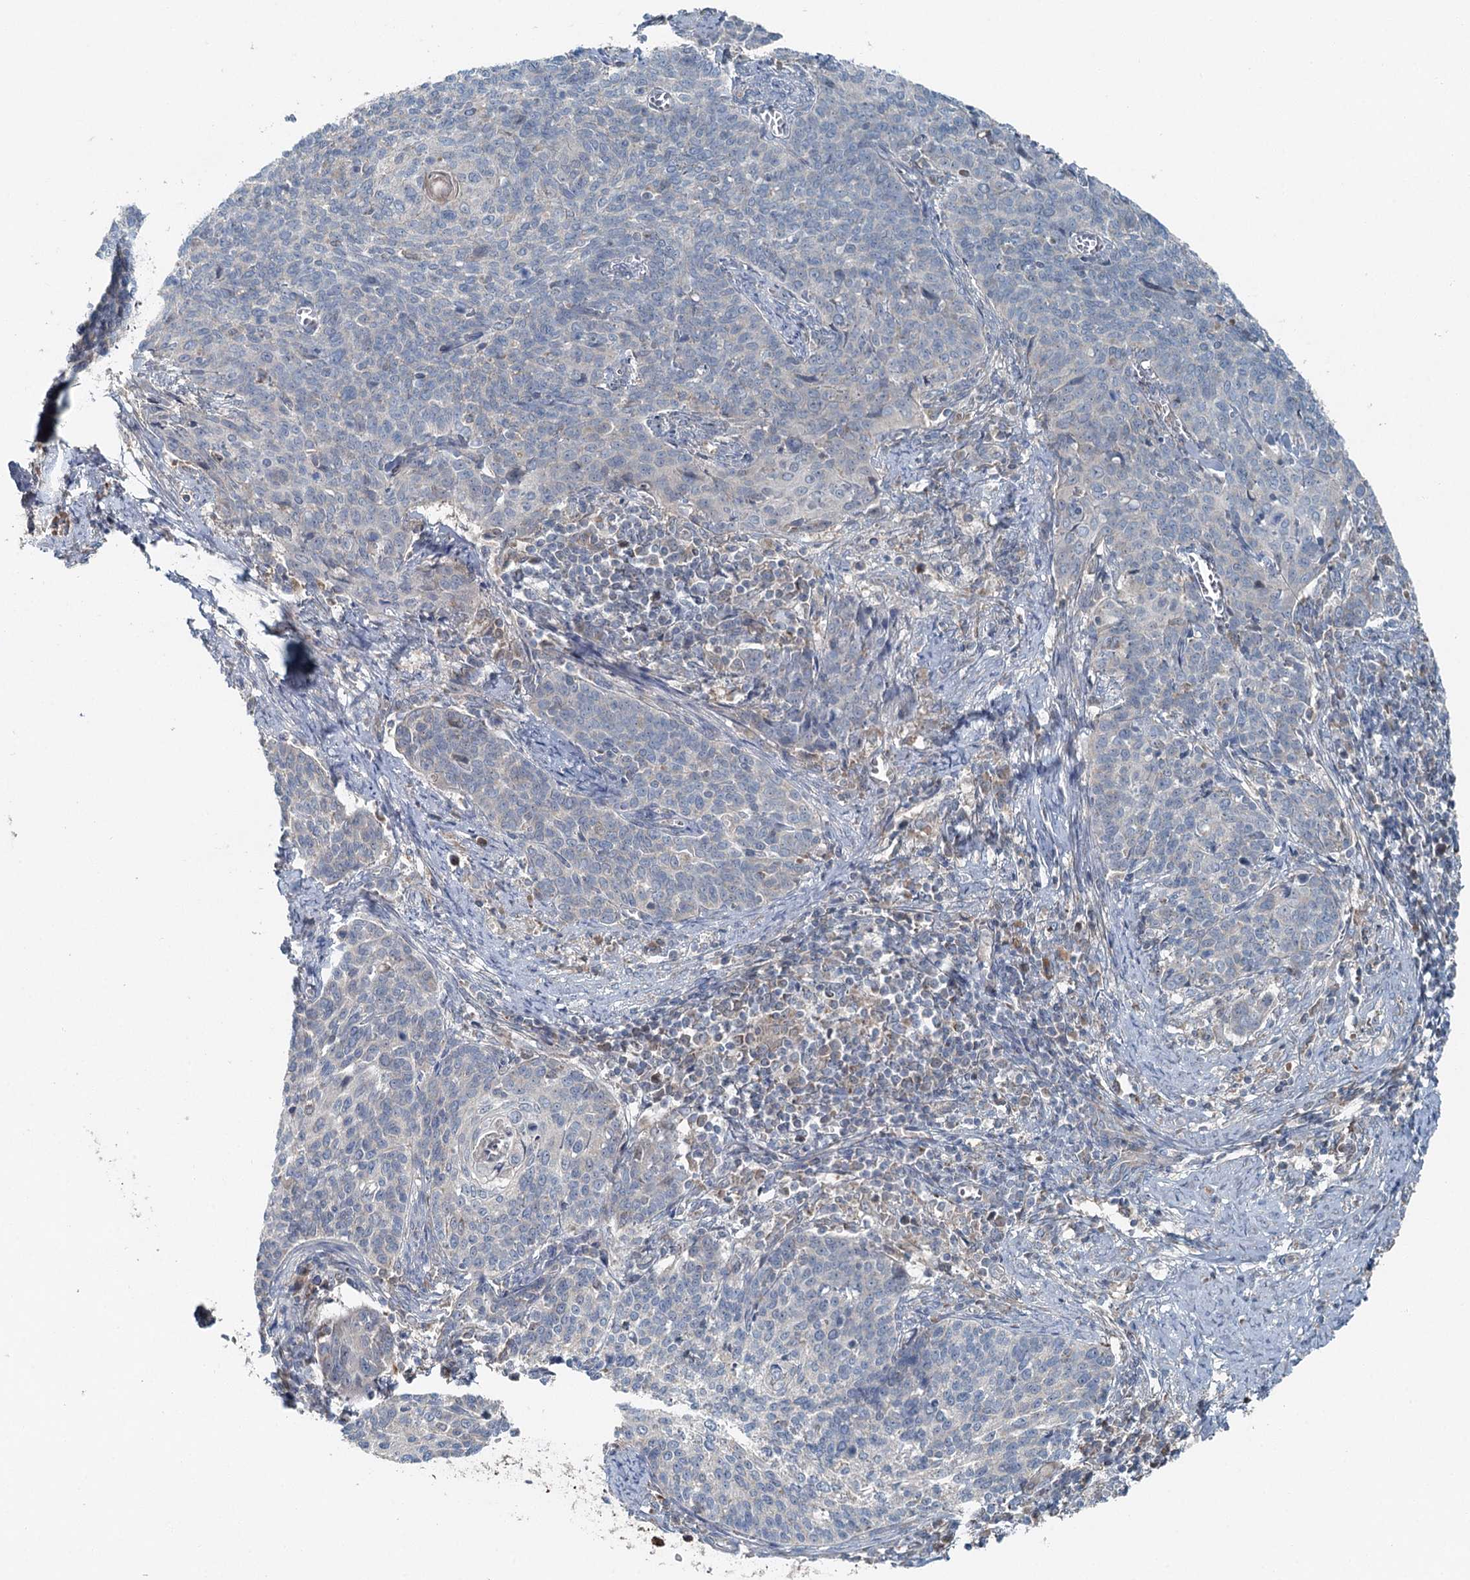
{"staining": {"intensity": "negative", "quantity": "none", "location": "none"}, "tissue": "cervical cancer", "cell_type": "Tumor cells", "image_type": "cancer", "snomed": [{"axis": "morphology", "description": "Squamous cell carcinoma, NOS"}, {"axis": "topography", "description": "Cervix"}], "caption": "High power microscopy histopathology image of an immunohistochemistry (IHC) micrograph of cervical squamous cell carcinoma, revealing no significant expression in tumor cells. (Brightfield microscopy of DAB immunohistochemistry at high magnification).", "gene": "CHCHD5", "patient": {"sex": "female", "age": 39}}